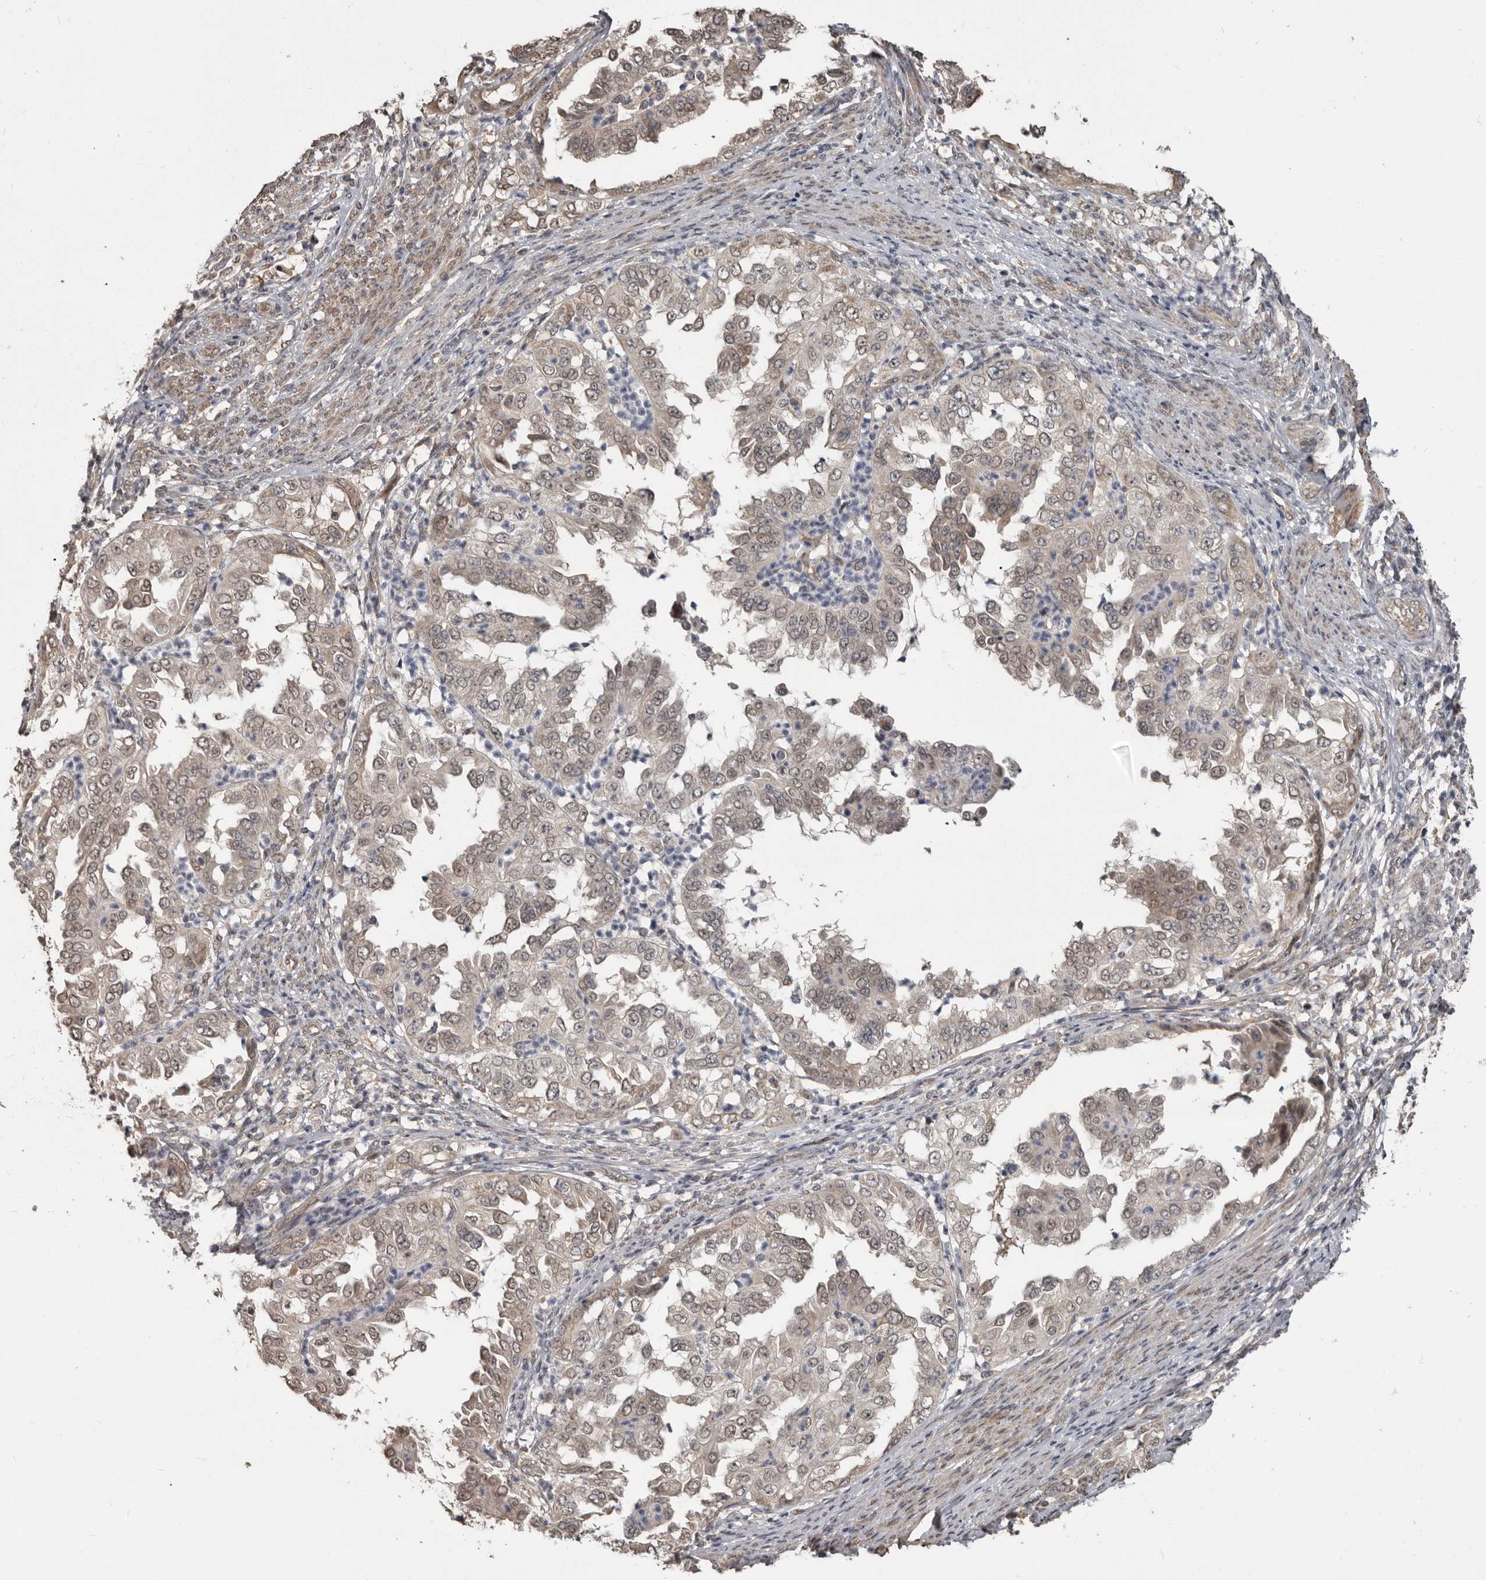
{"staining": {"intensity": "moderate", "quantity": ">75%", "location": "nuclear"}, "tissue": "endometrial cancer", "cell_type": "Tumor cells", "image_type": "cancer", "snomed": [{"axis": "morphology", "description": "Adenocarcinoma, NOS"}, {"axis": "topography", "description": "Endometrium"}], "caption": "About >75% of tumor cells in endometrial cancer demonstrate moderate nuclear protein expression as visualized by brown immunohistochemical staining.", "gene": "ZFP14", "patient": {"sex": "female", "age": 85}}